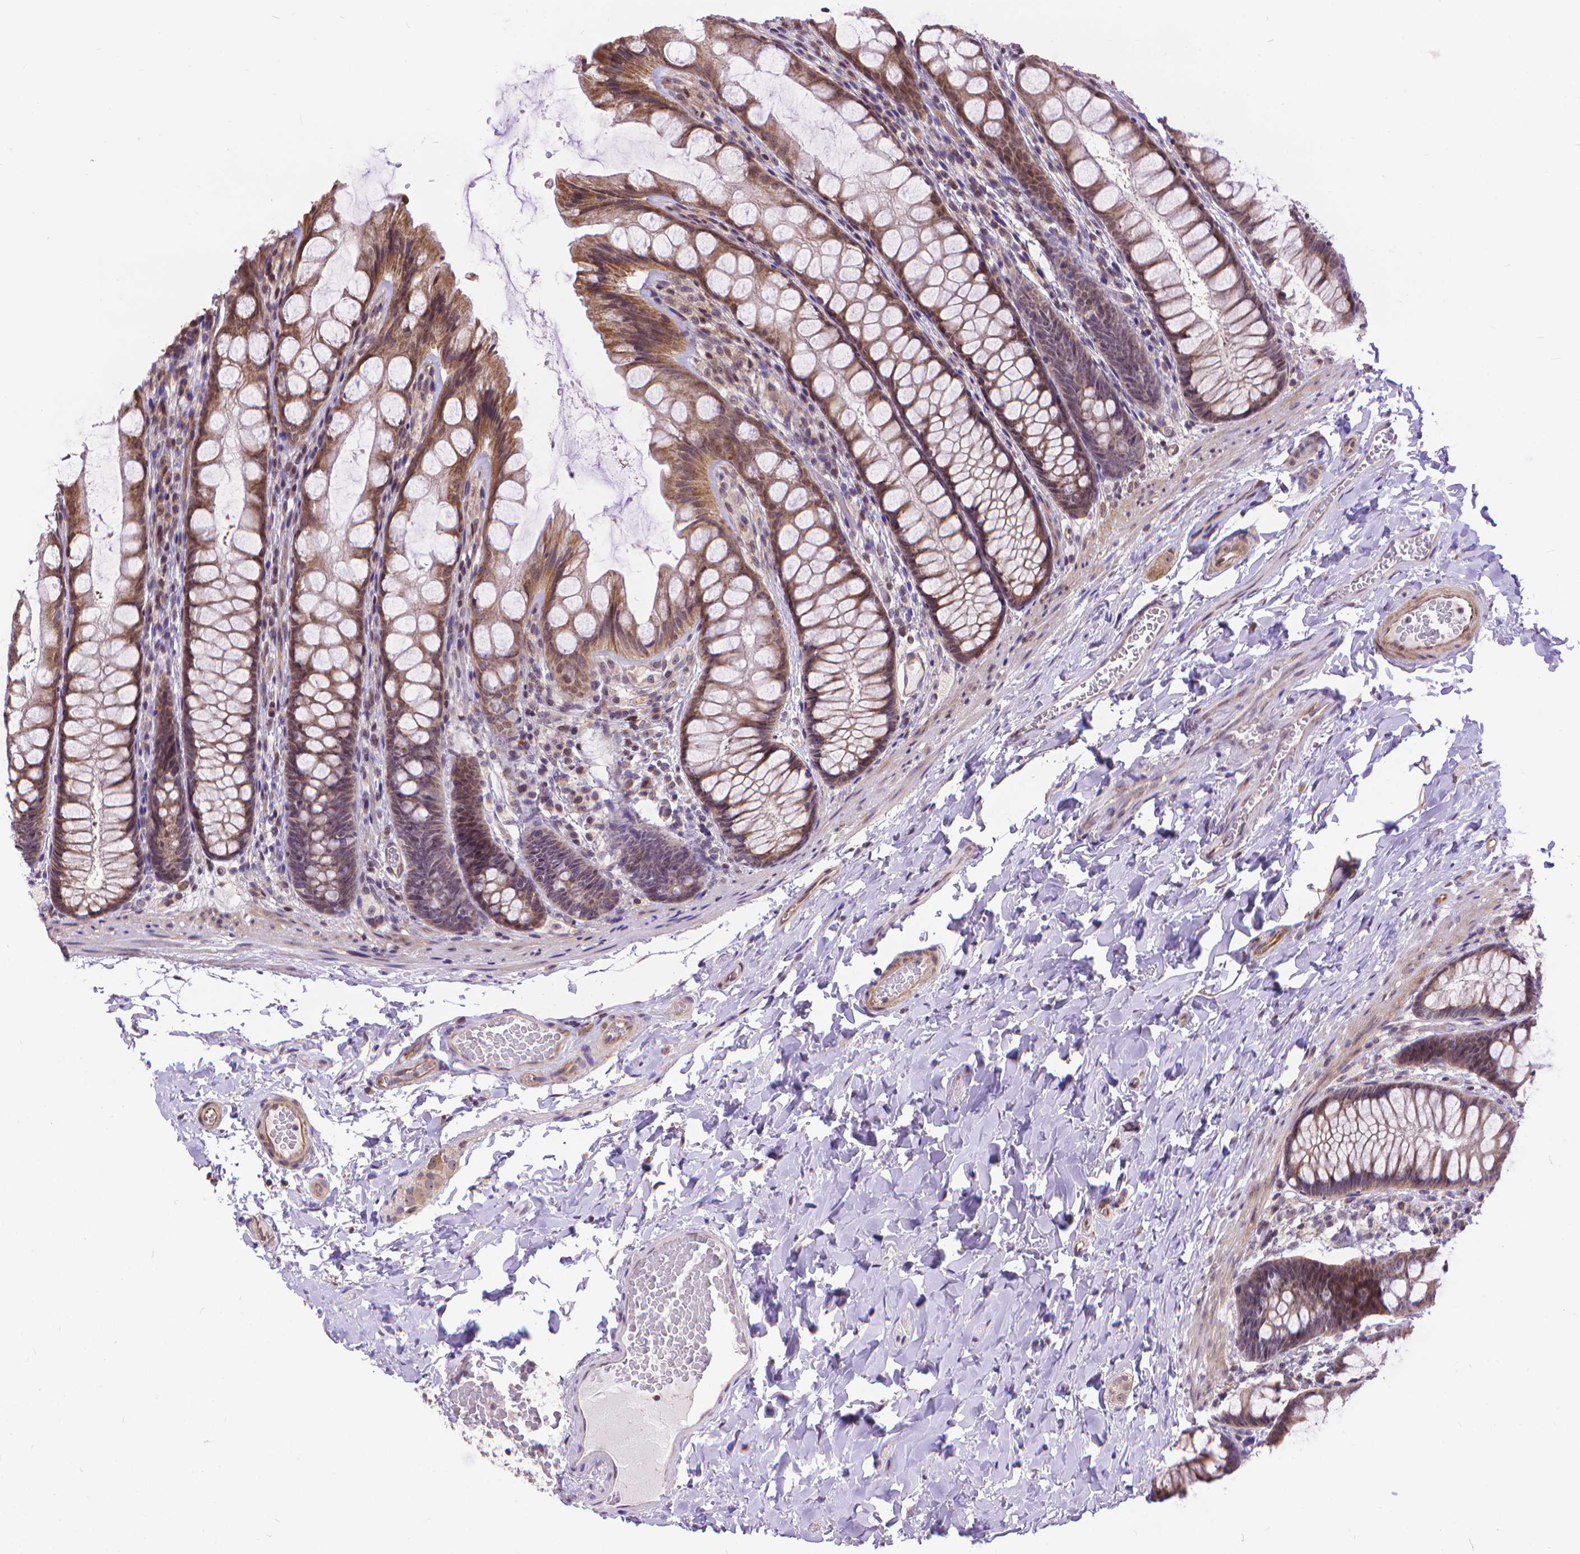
{"staining": {"intensity": "weak", "quantity": "<25%", "location": "cytoplasmic/membranous"}, "tissue": "colon", "cell_type": "Endothelial cells", "image_type": "normal", "snomed": [{"axis": "morphology", "description": "Normal tissue, NOS"}, {"axis": "topography", "description": "Colon"}], "caption": "DAB (3,3'-diaminobenzidine) immunohistochemical staining of benign human colon exhibits no significant expression in endothelial cells.", "gene": "TMEM135", "patient": {"sex": "male", "age": 47}}